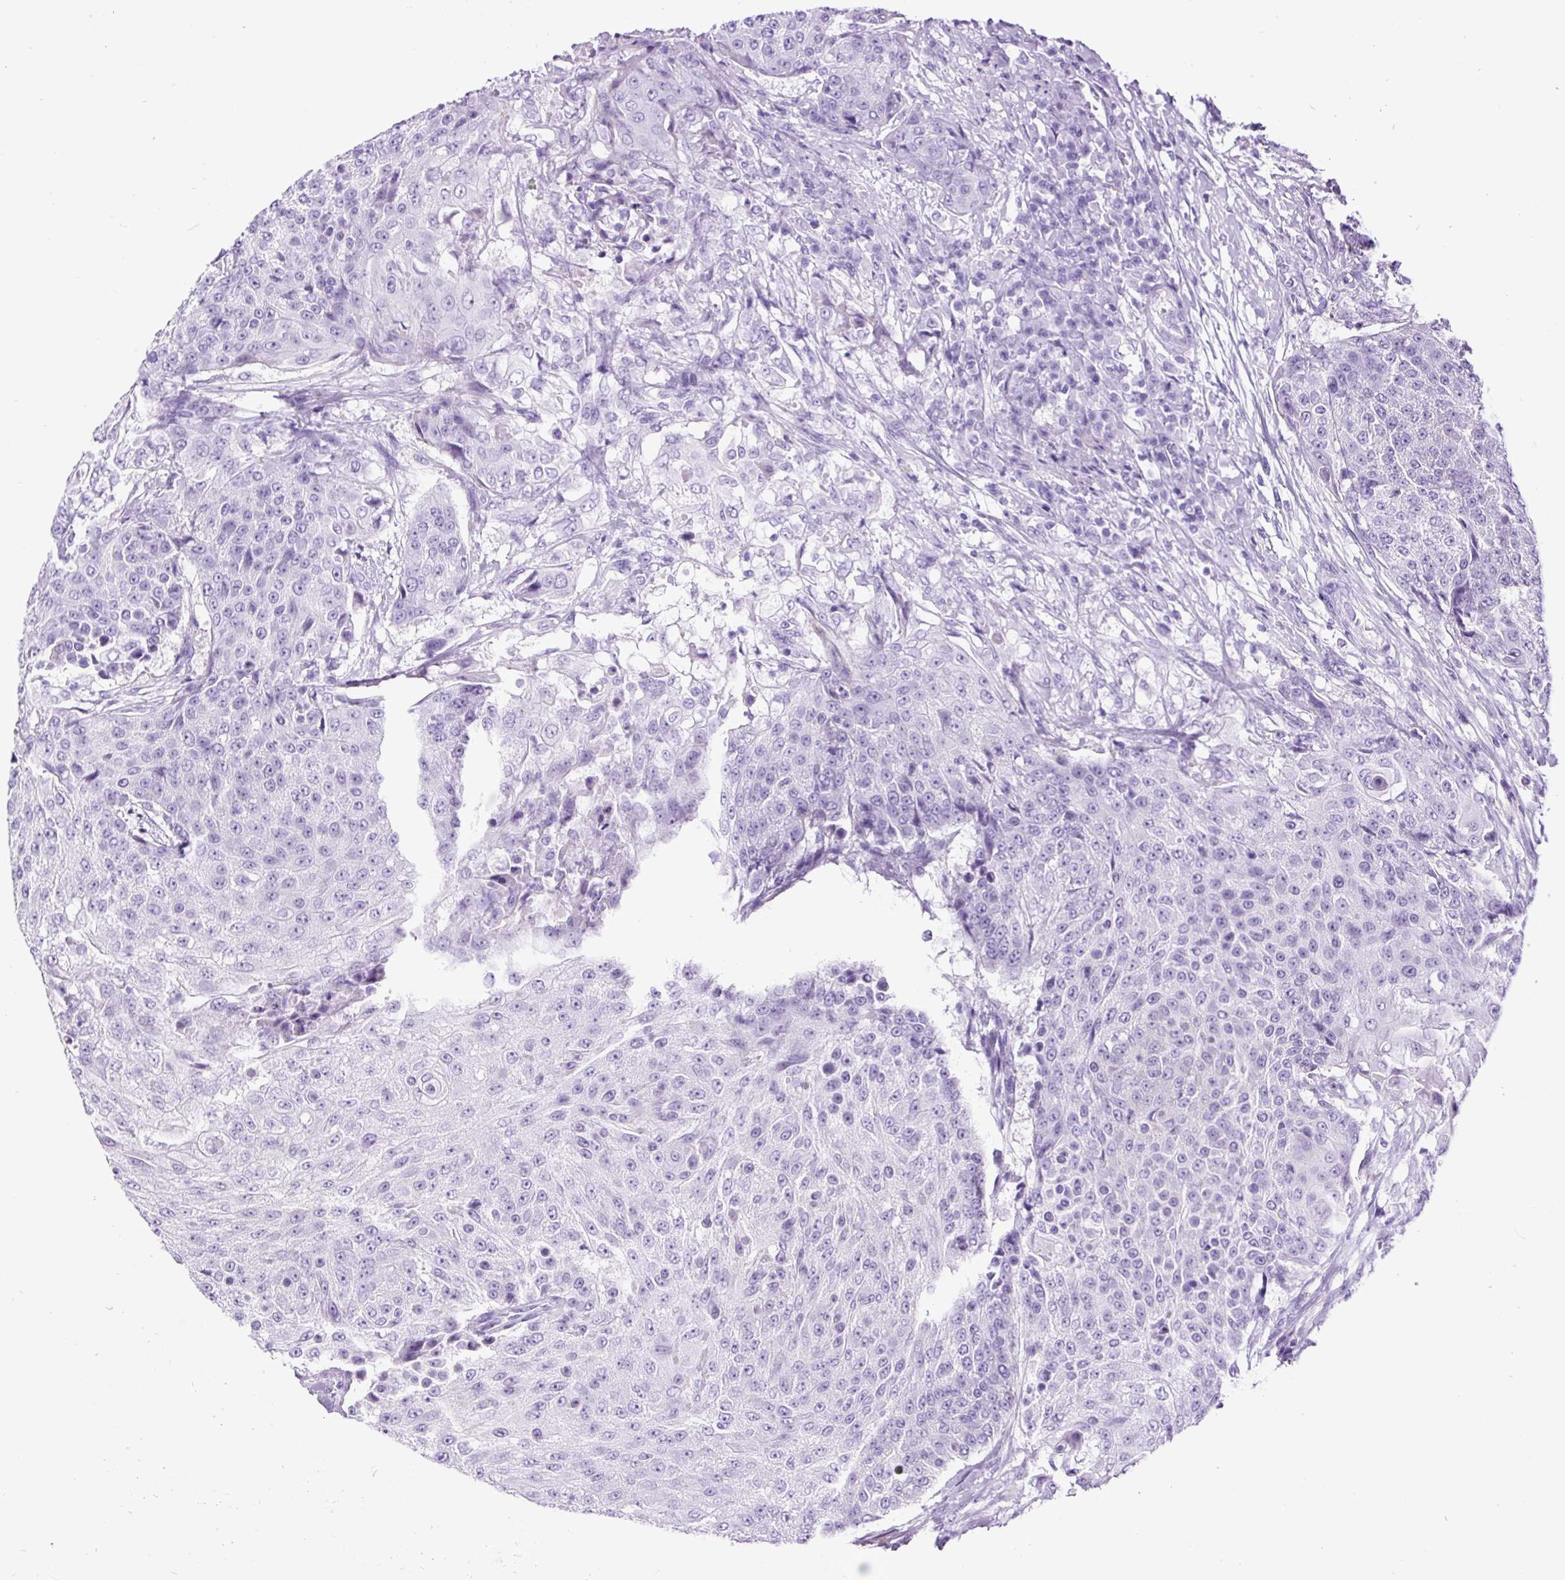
{"staining": {"intensity": "negative", "quantity": "none", "location": "none"}, "tissue": "urothelial cancer", "cell_type": "Tumor cells", "image_type": "cancer", "snomed": [{"axis": "morphology", "description": "Urothelial carcinoma, High grade"}, {"axis": "topography", "description": "Urinary bladder"}], "caption": "Micrograph shows no significant protein positivity in tumor cells of urothelial cancer. (IHC, brightfield microscopy, high magnification).", "gene": "PDIA2", "patient": {"sex": "female", "age": 63}}